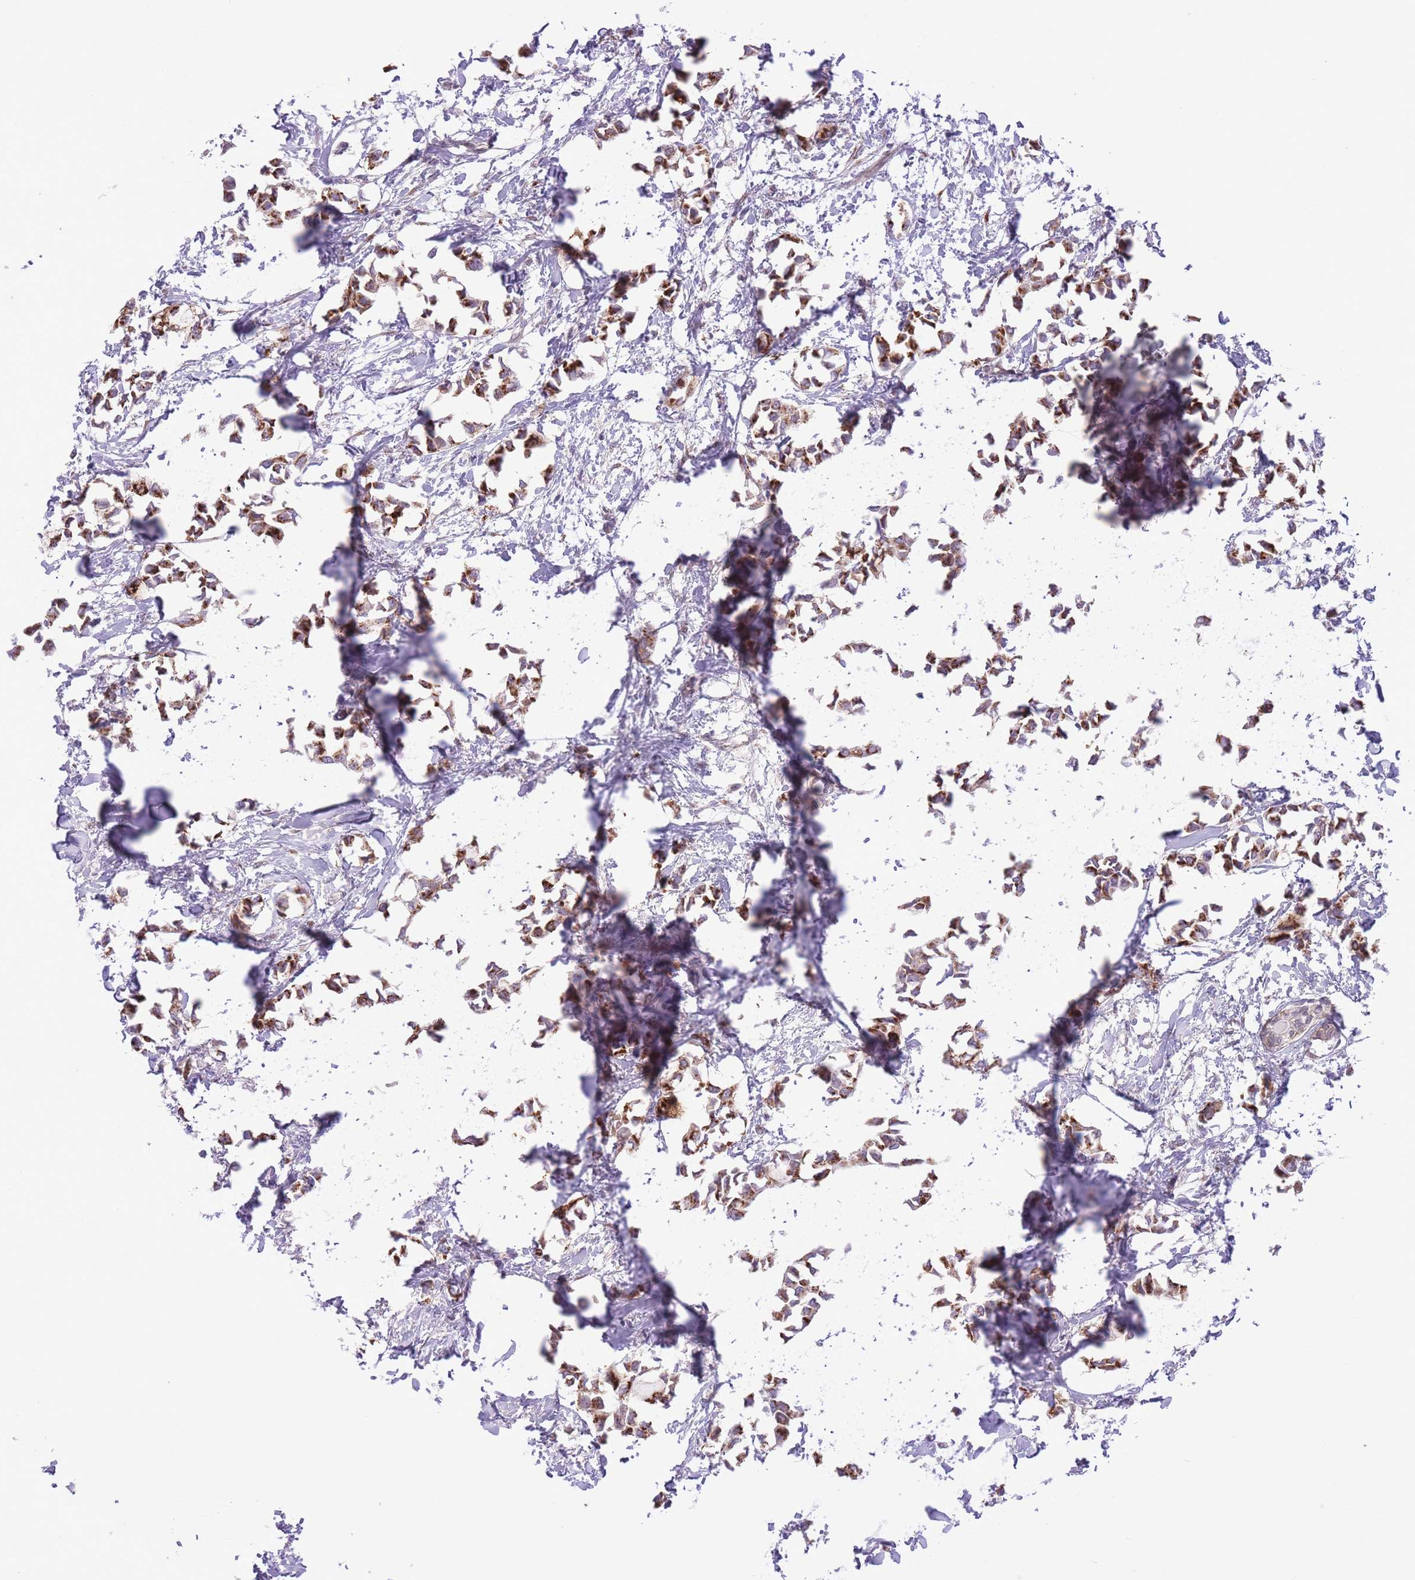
{"staining": {"intensity": "strong", "quantity": ">75%", "location": "cytoplasmic/membranous"}, "tissue": "breast cancer", "cell_type": "Tumor cells", "image_type": "cancer", "snomed": [{"axis": "morphology", "description": "Duct carcinoma"}, {"axis": "topography", "description": "Breast"}], "caption": "Protein expression analysis of invasive ductal carcinoma (breast) demonstrates strong cytoplasmic/membranous staining in about >75% of tumor cells. The staining is performed using DAB (3,3'-diaminobenzidine) brown chromogen to label protein expression. The nuclei are counter-stained blue using hematoxylin.", "gene": "ZBED5", "patient": {"sex": "female", "age": 73}}